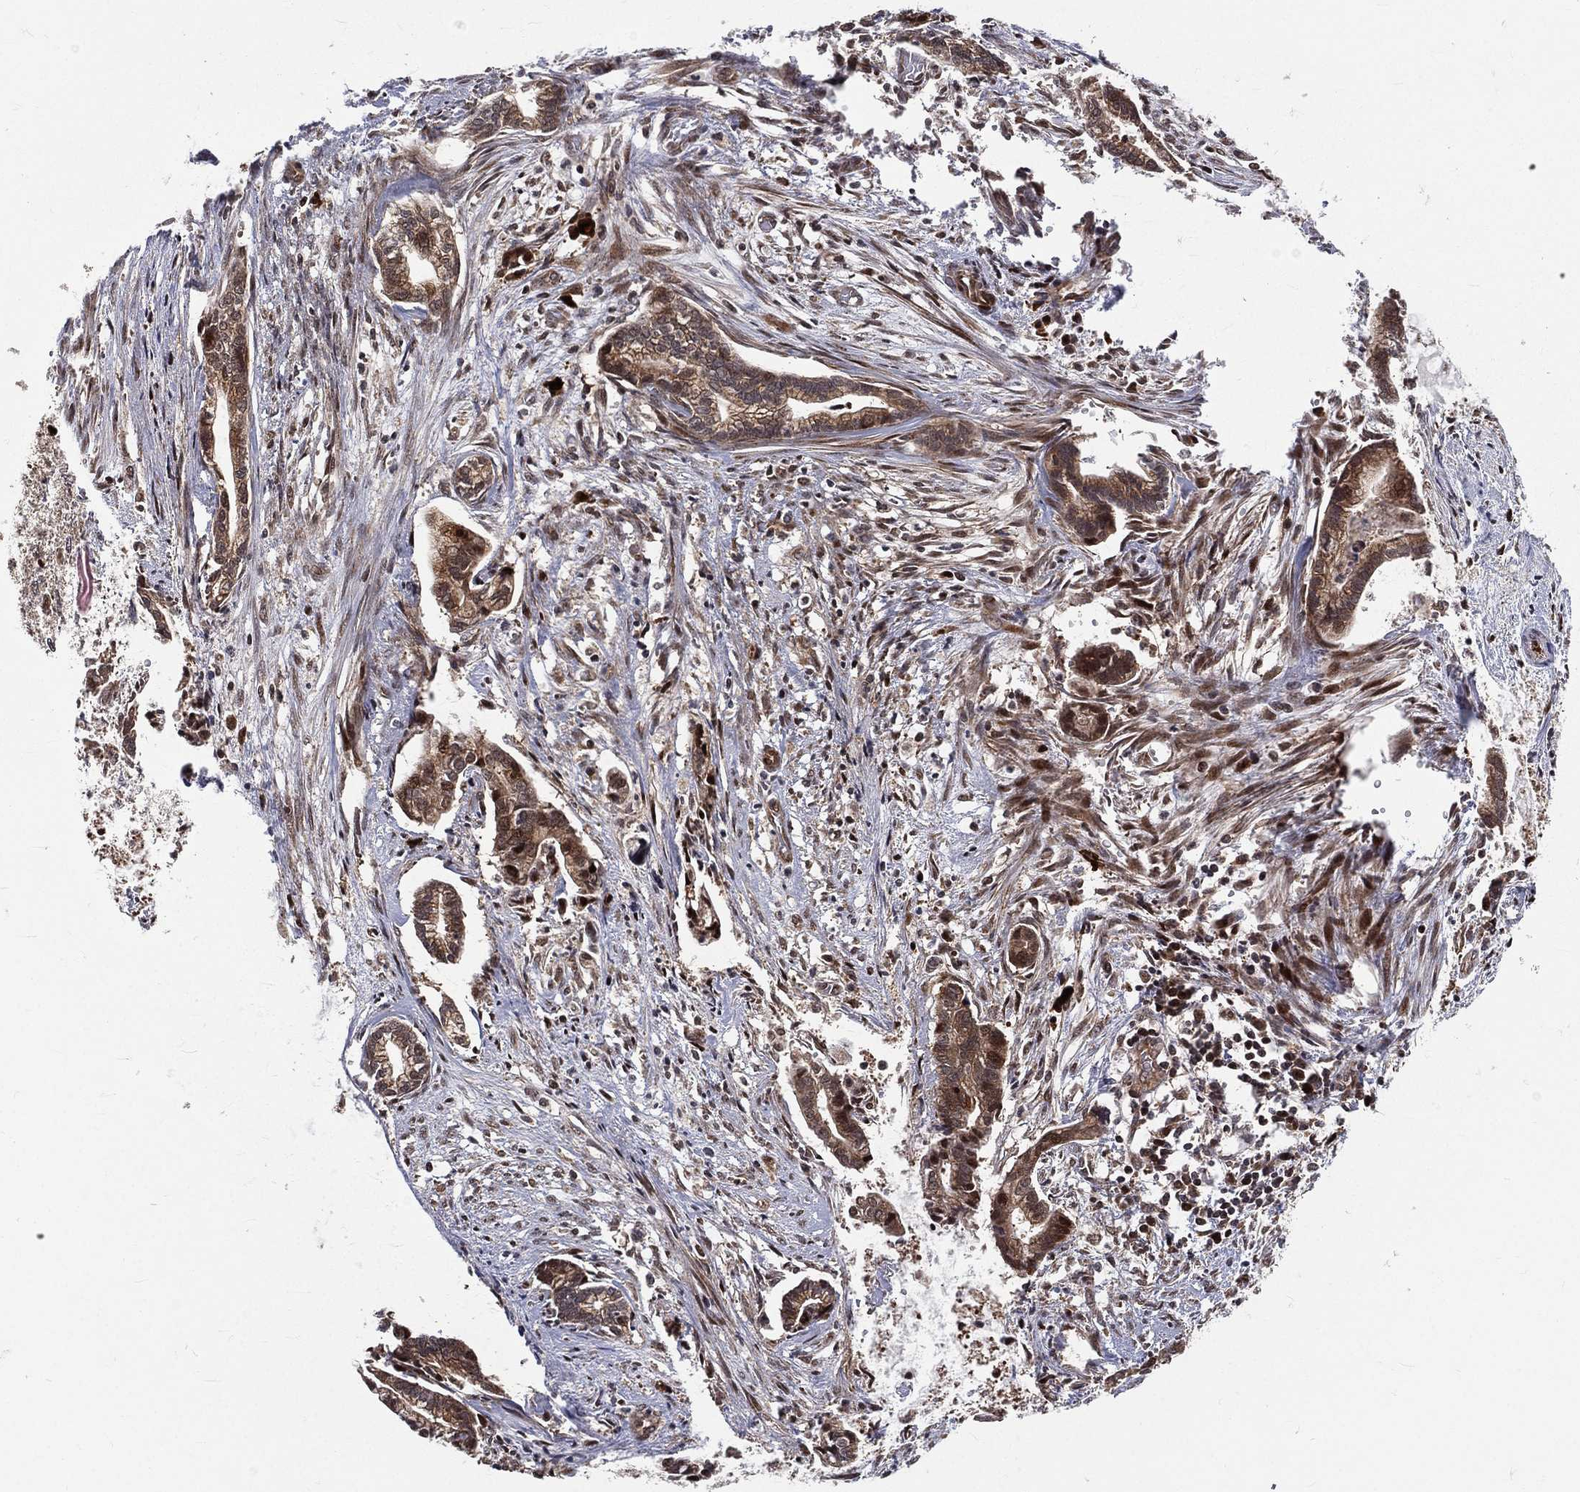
{"staining": {"intensity": "moderate", "quantity": "25%-75%", "location": "cytoplasmic/membranous,nuclear"}, "tissue": "cervical cancer", "cell_type": "Tumor cells", "image_type": "cancer", "snomed": [{"axis": "morphology", "description": "Adenocarcinoma, NOS"}, {"axis": "topography", "description": "Cervix"}], "caption": "Moderate cytoplasmic/membranous and nuclear protein positivity is identified in approximately 25%-75% of tumor cells in cervical adenocarcinoma.", "gene": "MDM2", "patient": {"sex": "female", "age": 62}}